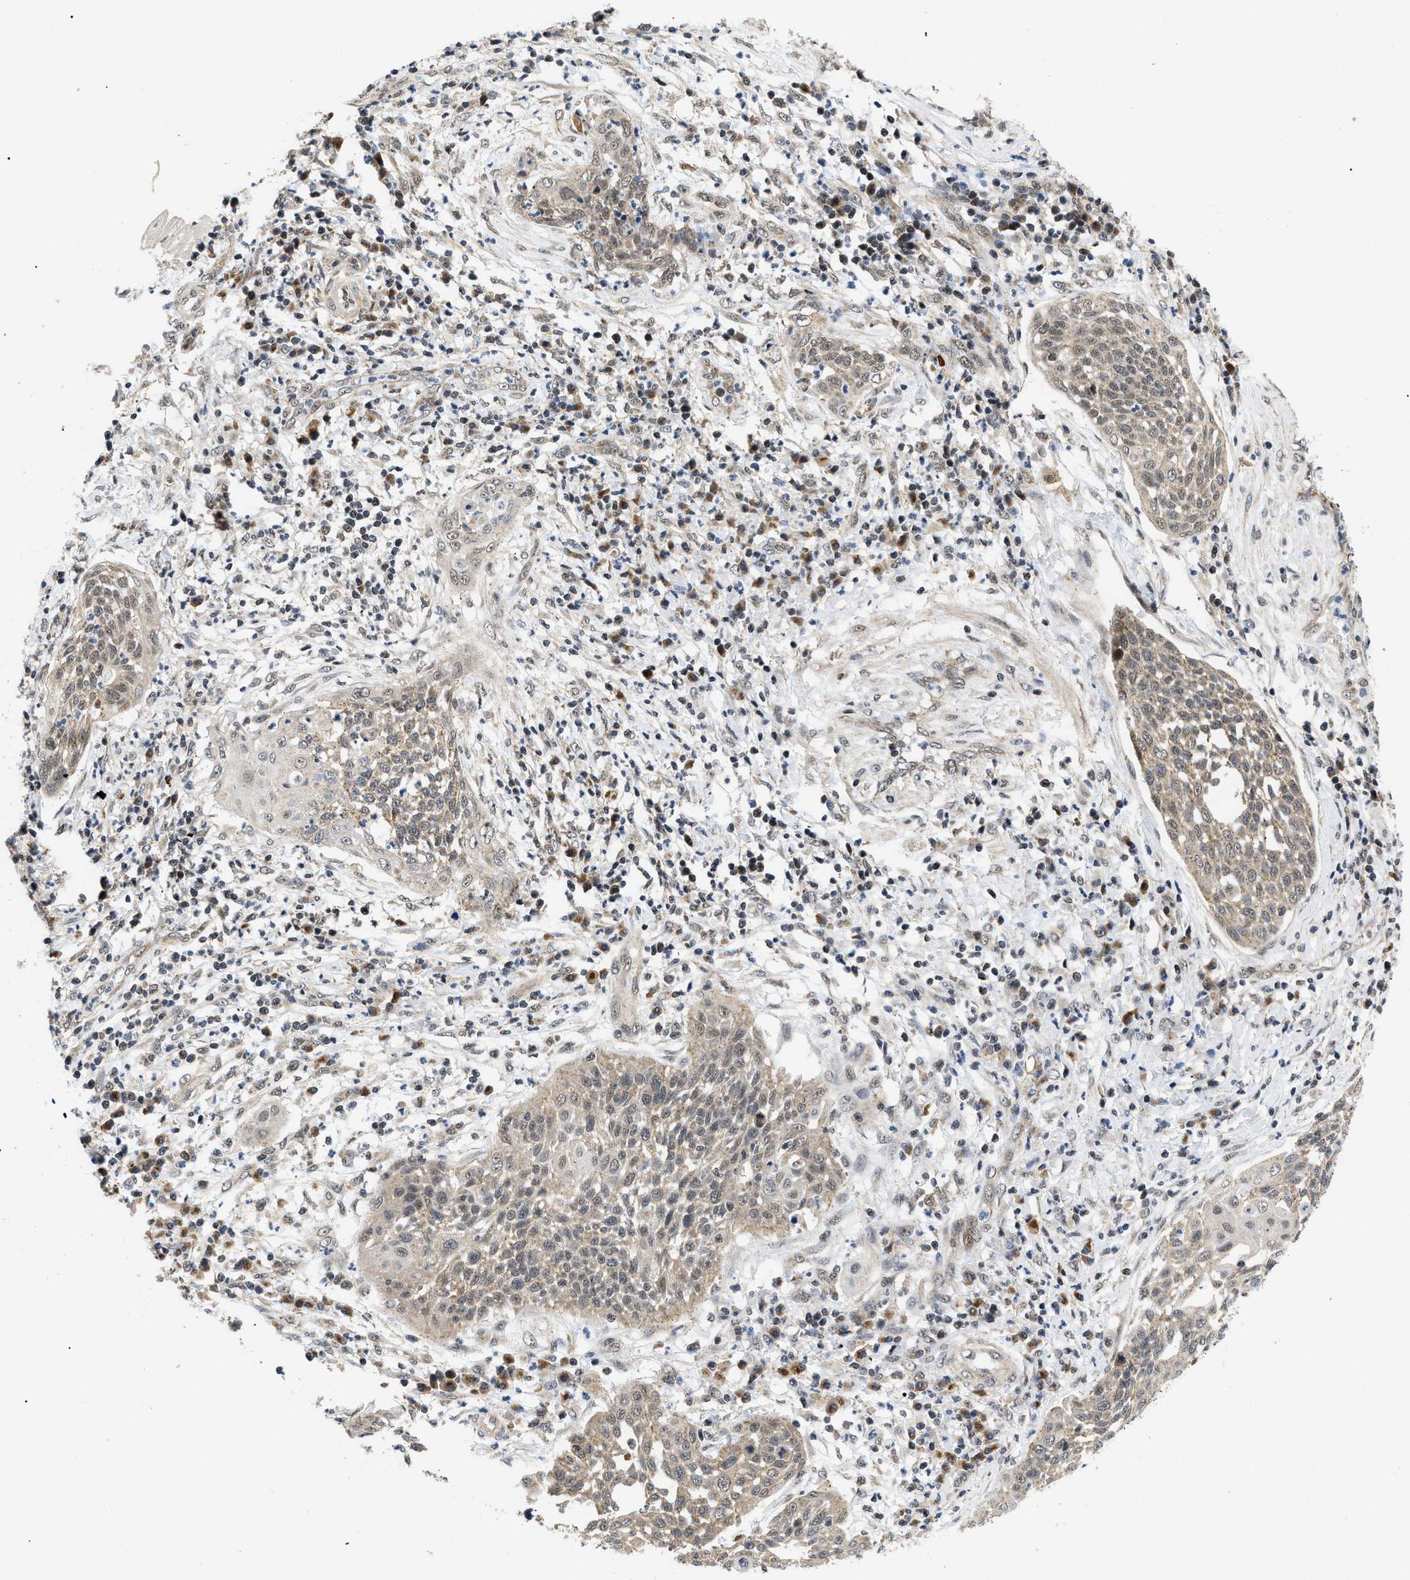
{"staining": {"intensity": "weak", "quantity": "25%-75%", "location": "cytoplasmic/membranous,nuclear"}, "tissue": "cervical cancer", "cell_type": "Tumor cells", "image_type": "cancer", "snomed": [{"axis": "morphology", "description": "Squamous cell carcinoma, NOS"}, {"axis": "topography", "description": "Cervix"}], "caption": "Protein expression analysis of cervical cancer exhibits weak cytoplasmic/membranous and nuclear positivity in about 25%-75% of tumor cells.", "gene": "ZBTB11", "patient": {"sex": "female", "age": 34}}